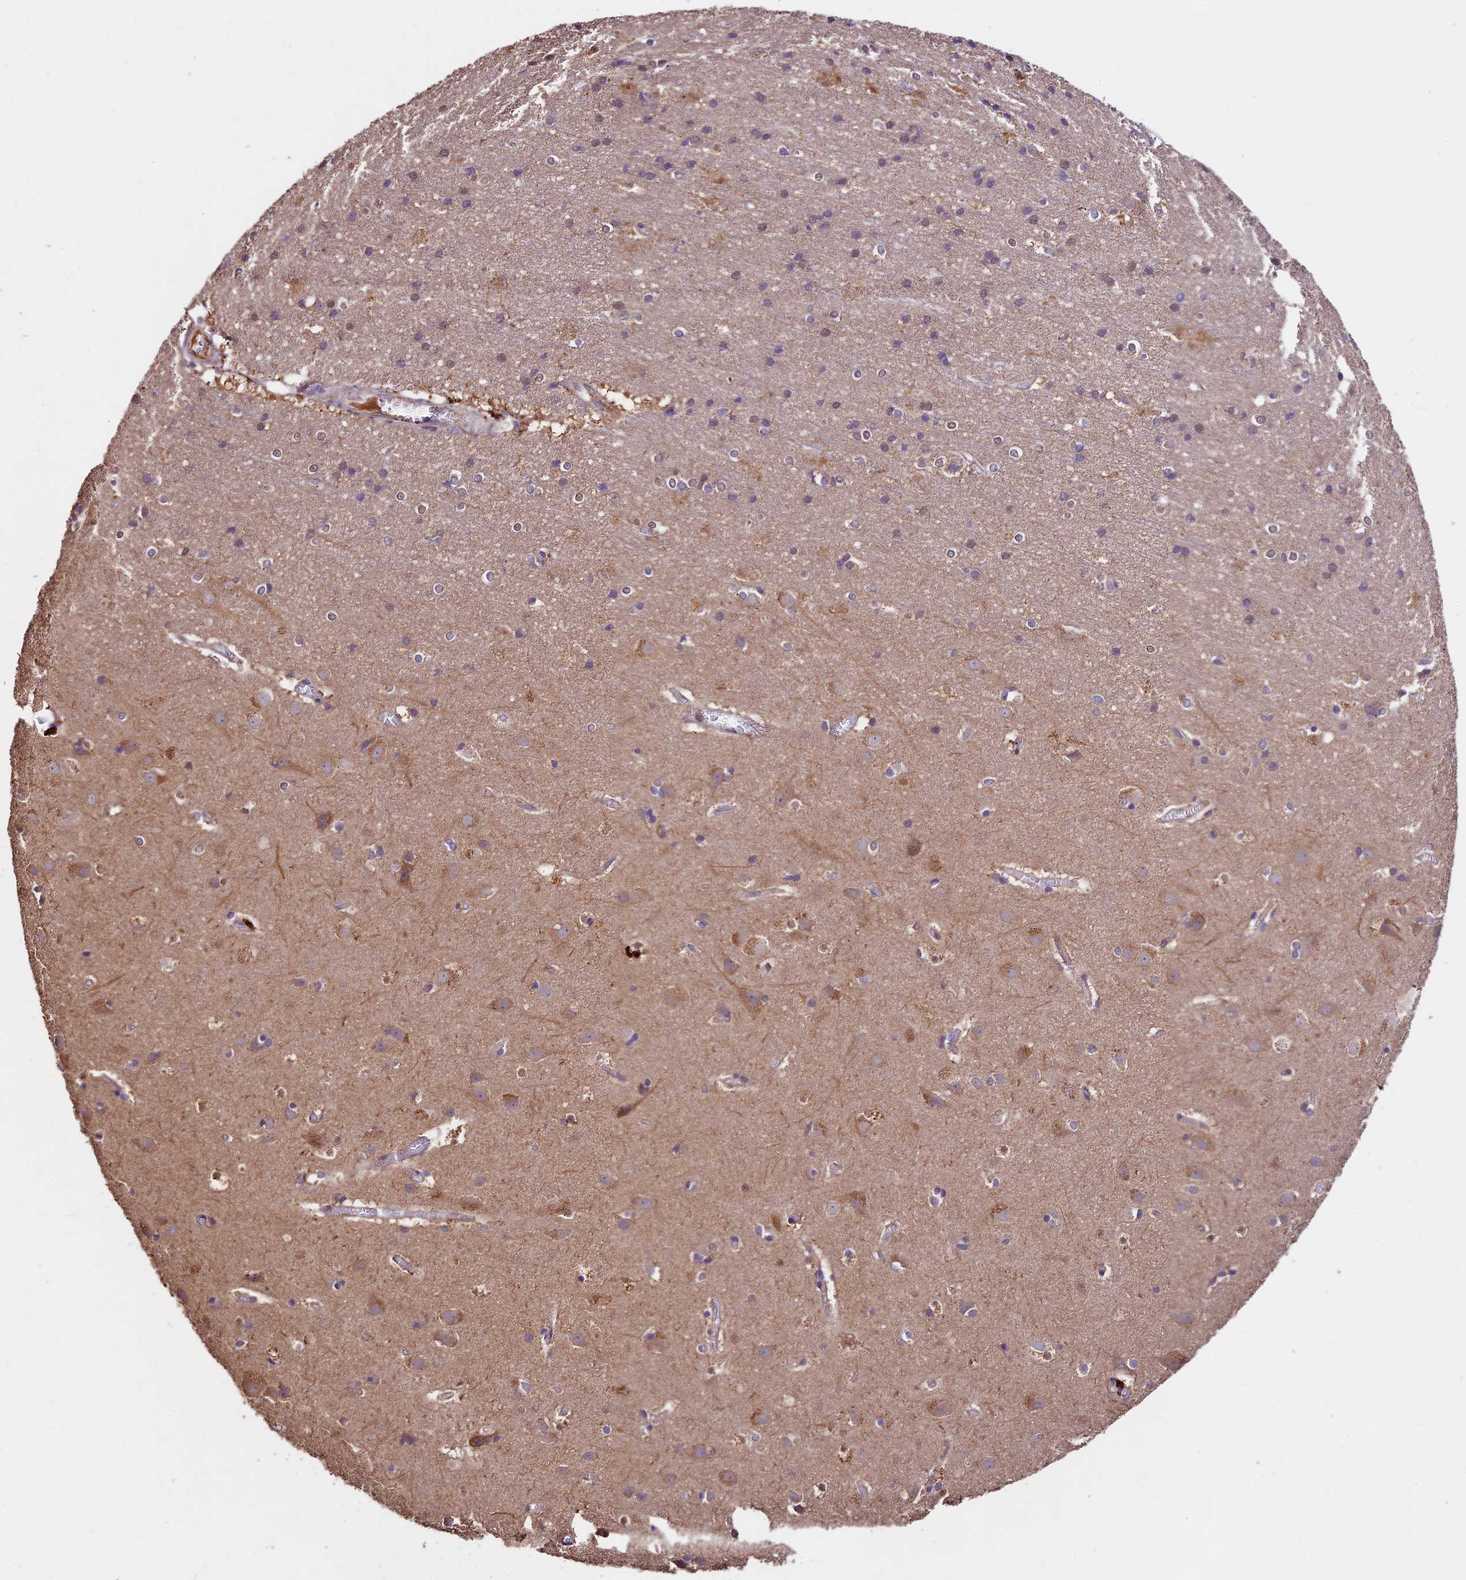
{"staining": {"intensity": "weak", "quantity": ">75%", "location": "cytoplasmic/membranous"}, "tissue": "cerebral cortex", "cell_type": "Endothelial cells", "image_type": "normal", "snomed": [{"axis": "morphology", "description": "Normal tissue, NOS"}, {"axis": "topography", "description": "Cerebral cortex"}], "caption": "This is a photomicrograph of immunohistochemistry staining of normal cerebral cortex, which shows weak positivity in the cytoplasmic/membranous of endothelial cells.", "gene": "SBNO2", "patient": {"sex": "male", "age": 54}}